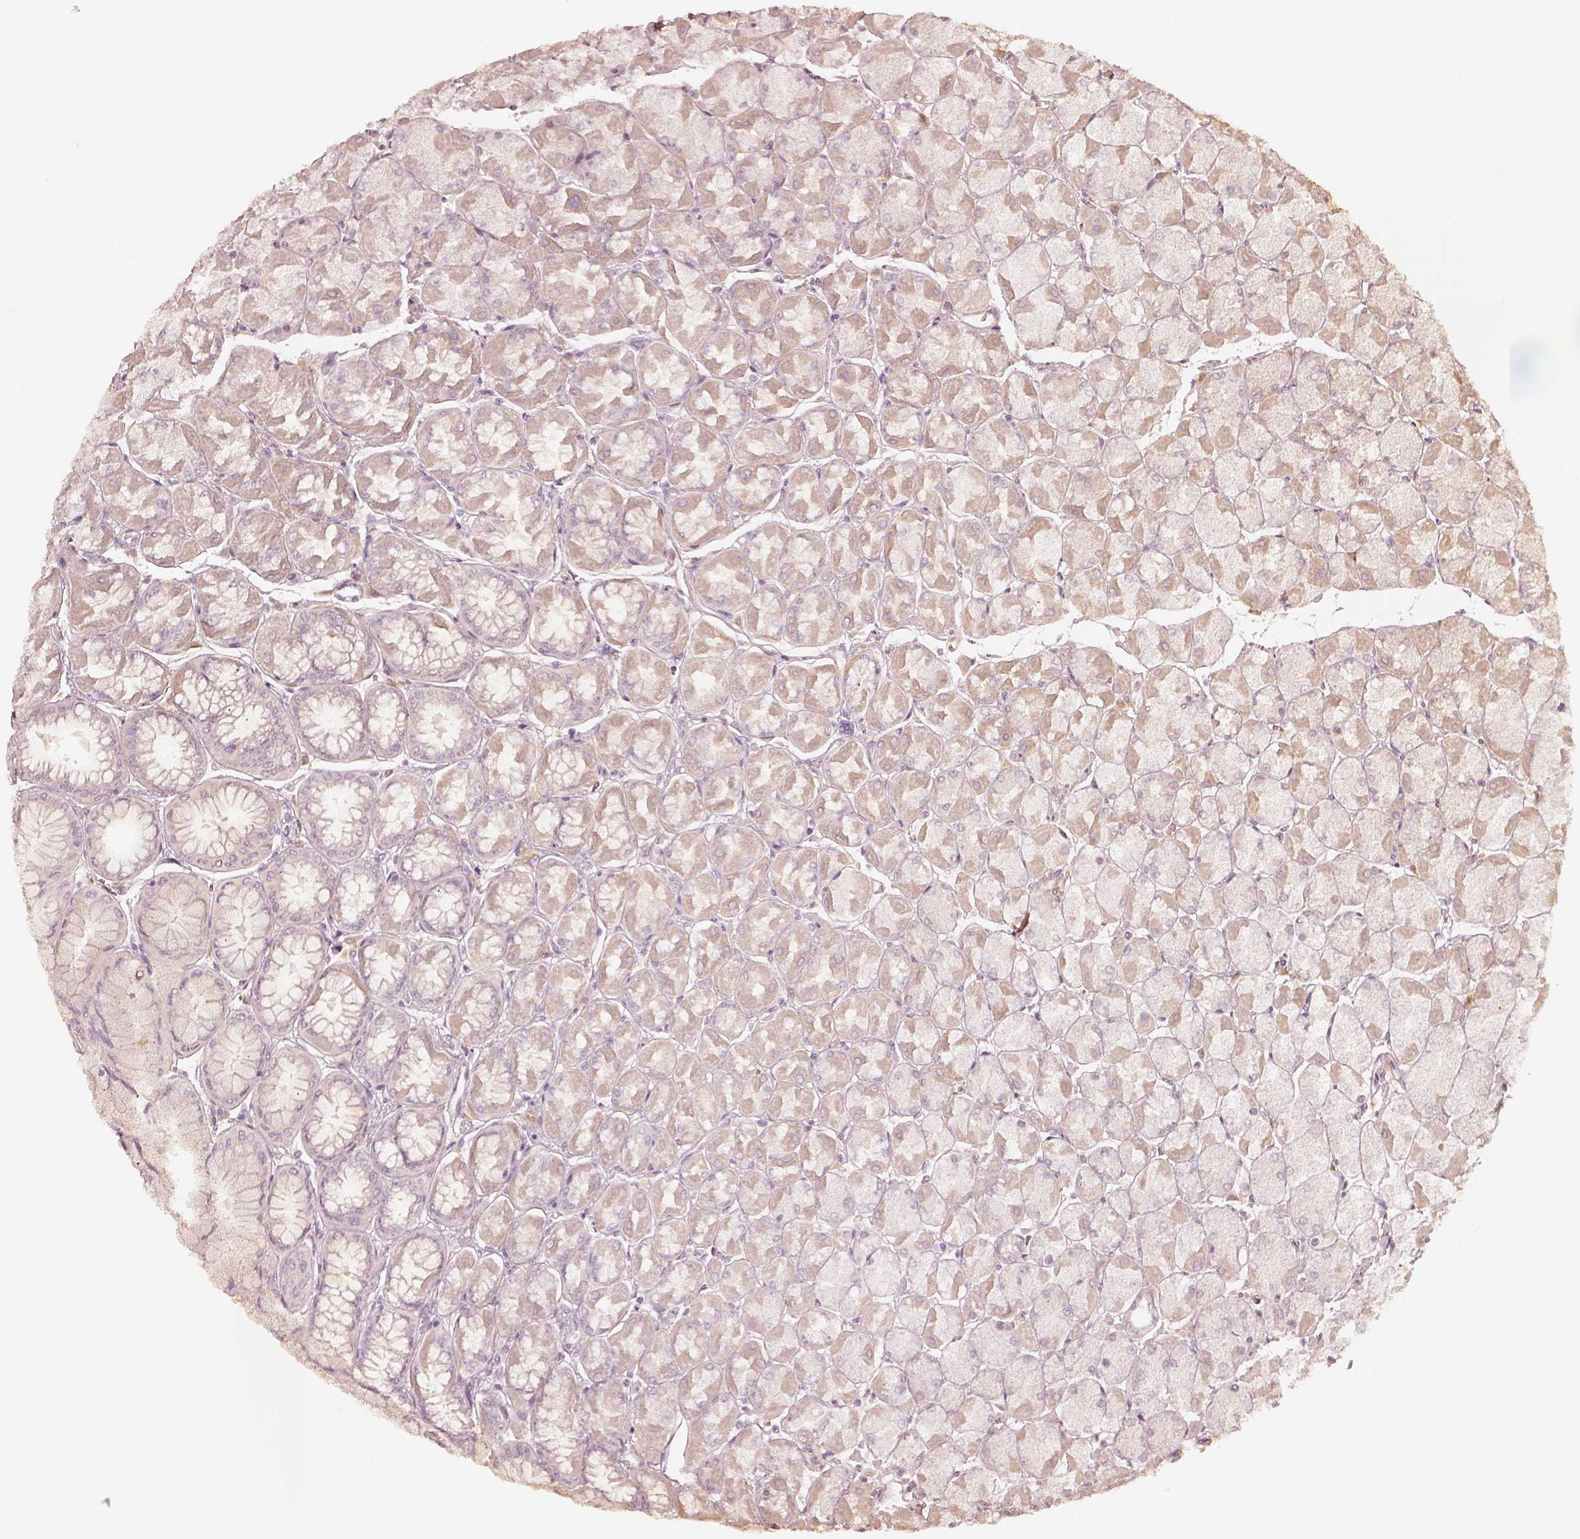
{"staining": {"intensity": "moderate", "quantity": "<25%", "location": "cytoplasmic/membranous"}, "tissue": "stomach", "cell_type": "Glandular cells", "image_type": "normal", "snomed": [{"axis": "morphology", "description": "Normal tissue, NOS"}, {"axis": "topography", "description": "Stomach, upper"}], "caption": "About <25% of glandular cells in unremarkable stomach reveal moderate cytoplasmic/membranous protein expression as visualized by brown immunohistochemical staining.", "gene": "GORASP2", "patient": {"sex": "male", "age": 60}}